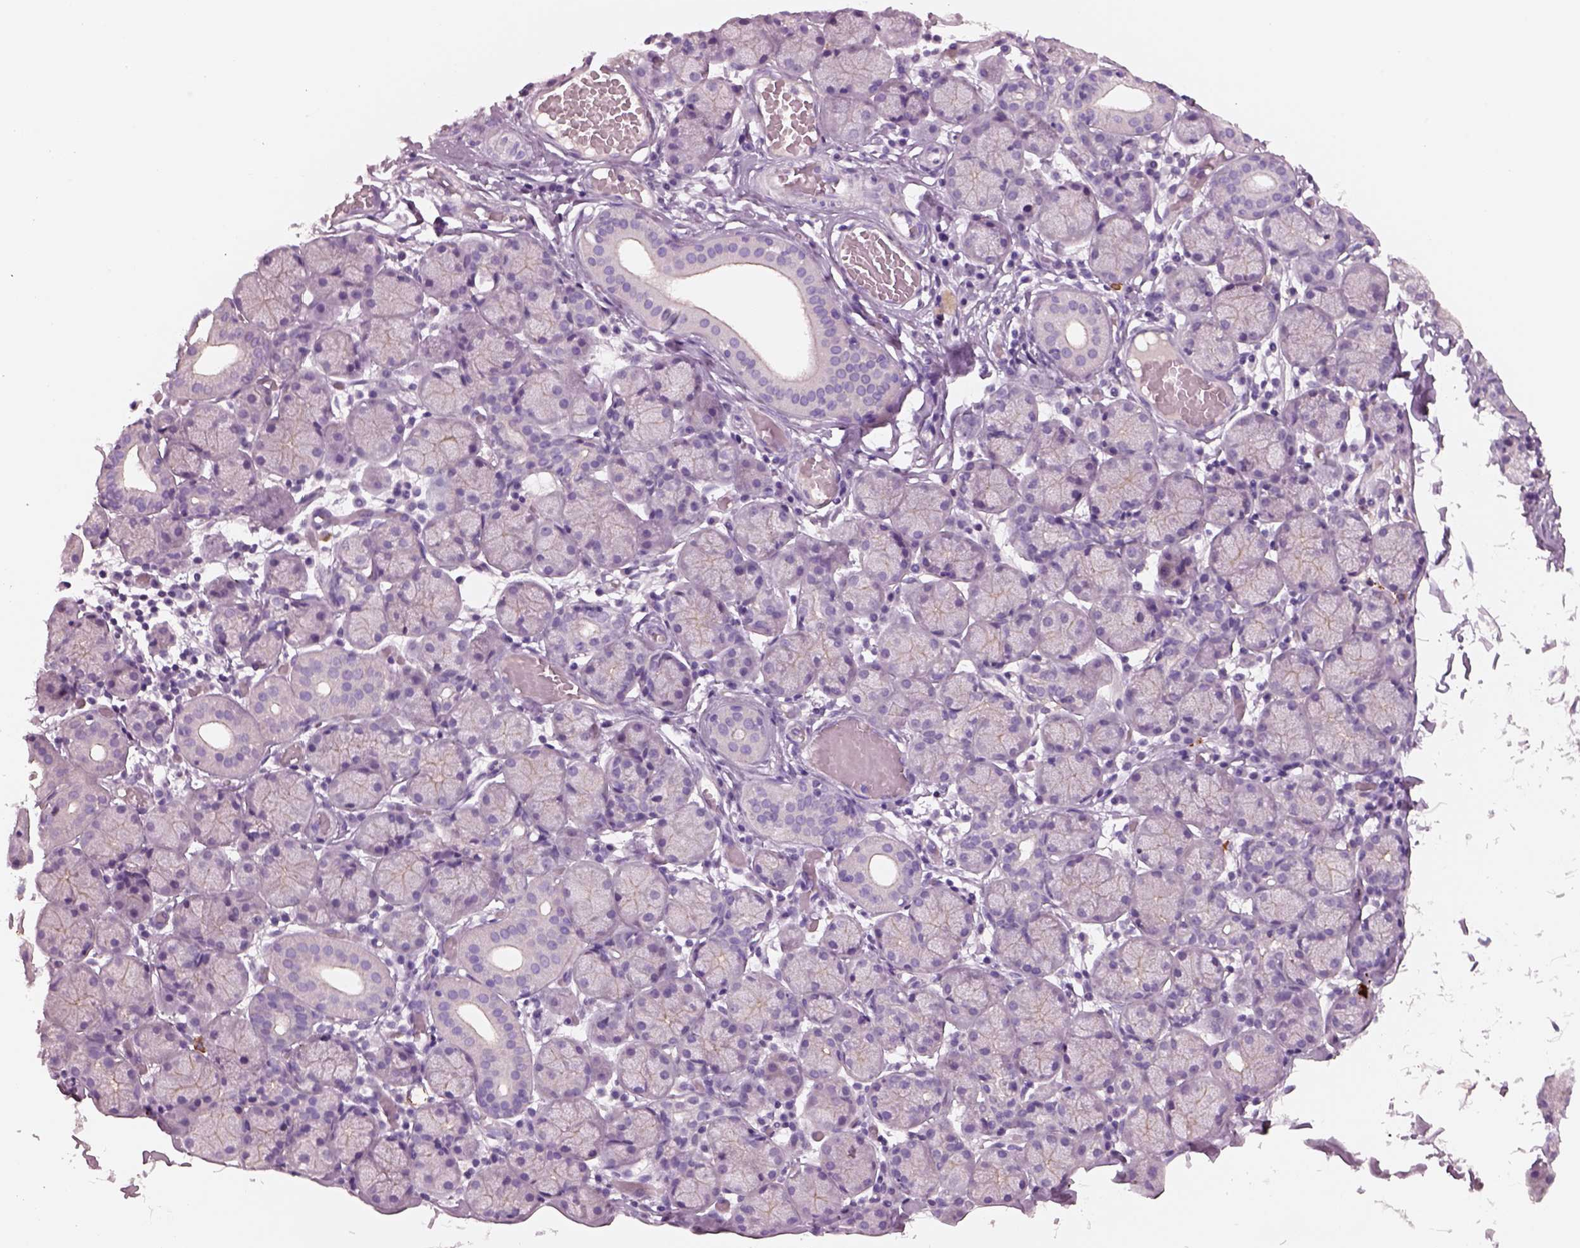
{"staining": {"intensity": "negative", "quantity": "none", "location": "none"}, "tissue": "salivary gland", "cell_type": "Glandular cells", "image_type": "normal", "snomed": [{"axis": "morphology", "description": "Normal tissue, NOS"}, {"axis": "topography", "description": "Salivary gland"}], "caption": "This is an immunohistochemistry photomicrograph of normal salivary gland. There is no expression in glandular cells.", "gene": "IGLL1", "patient": {"sex": "female", "age": 24}}